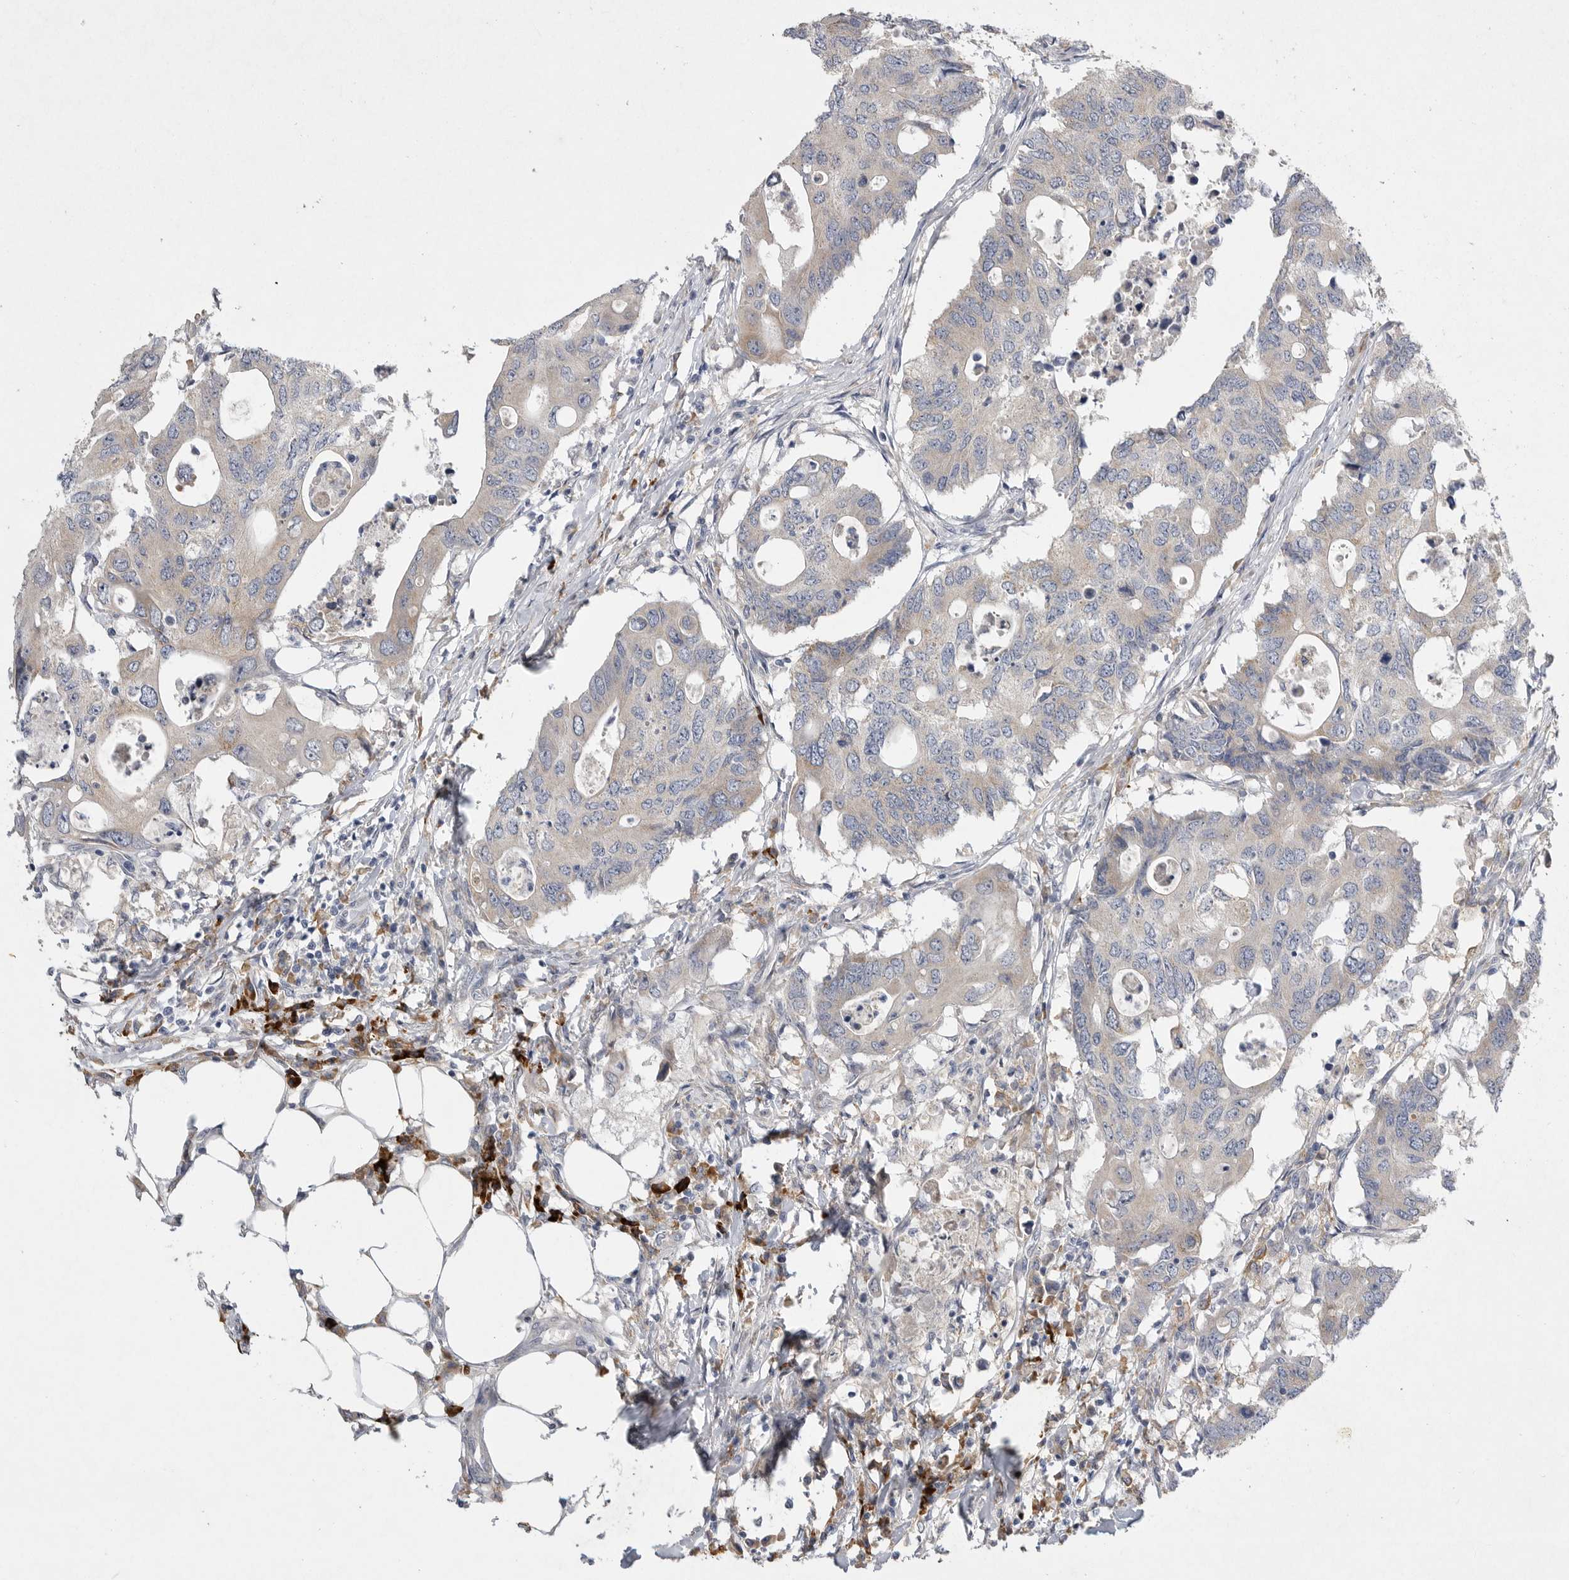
{"staining": {"intensity": "negative", "quantity": "none", "location": "none"}, "tissue": "colorectal cancer", "cell_type": "Tumor cells", "image_type": "cancer", "snomed": [{"axis": "morphology", "description": "Adenocarcinoma, NOS"}, {"axis": "topography", "description": "Colon"}], "caption": "Colorectal cancer stained for a protein using immunohistochemistry (IHC) shows no positivity tumor cells.", "gene": "EDEM3", "patient": {"sex": "male", "age": 71}}